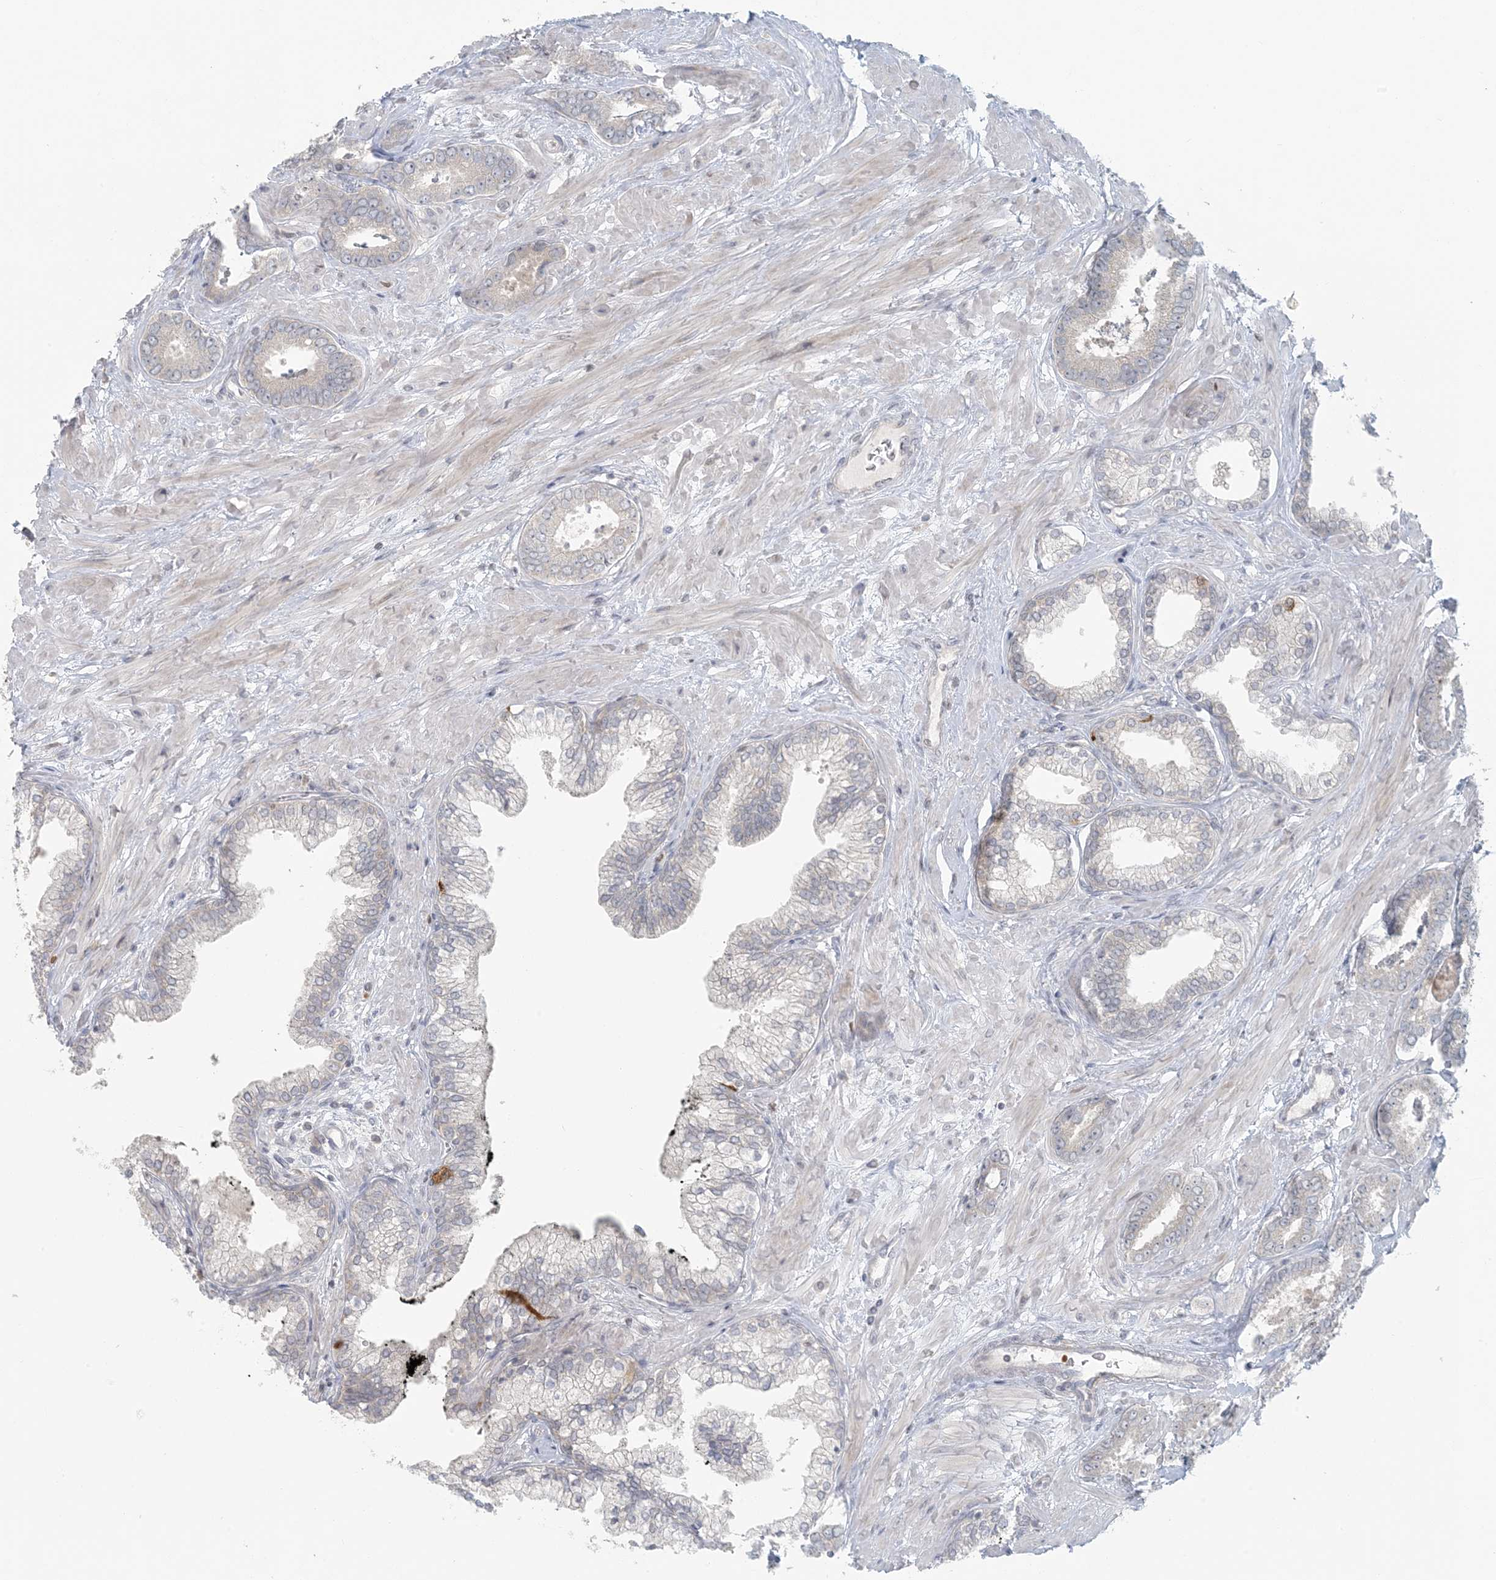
{"staining": {"intensity": "negative", "quantity": "none", "location": "none"}, "tissue": "prostate cancer", "cell_type": "Tumor cells", "image_type": "cancer", "snomed": [{"axis": "morphology", "description": "Adenocarcinoma, Low grade"}, {"axis": "topography", "description": "Prostate"}], "caption": "A high-resolution micrograph shows immunohistochemistry staining of prostate cancer, which displays no significant expression in tumor cells.", "gene": "CTDNEP1", "patient": {"sex": "male", "age": 71}}